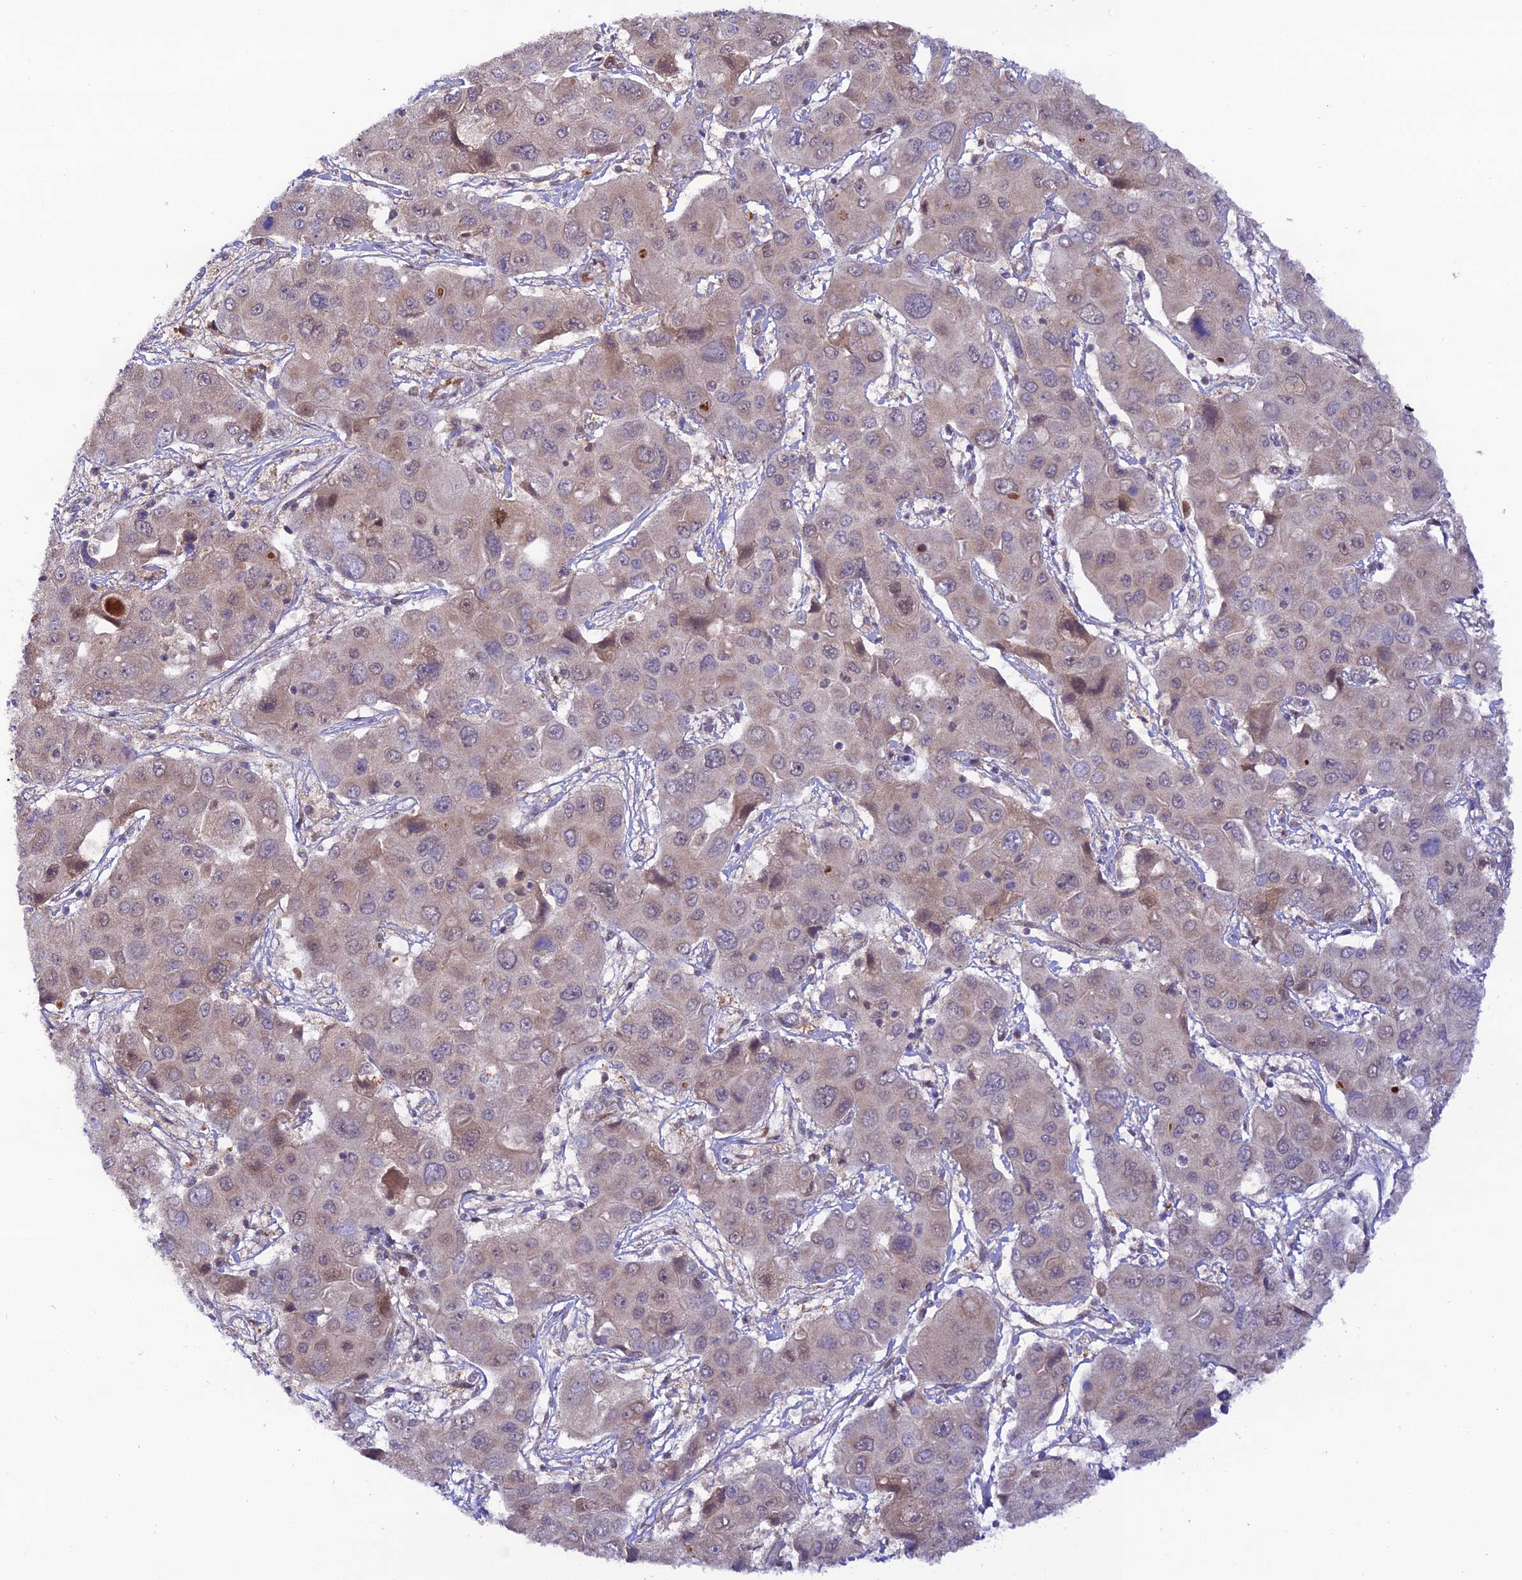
{"staining": {"intensity": "weak", "quantity": "<25%", "location": "cytoplasmic/membranous"}, "tissue": "liver cancer", "cell_type": "Tumor cells", "image_type": "cancer", "snomed": [{"axis": "morphology", "description": "Cholangiocarcinoma"}, {"axis": "topography", "description": "Liver"}], "caption": "This is an IHC photomicrograph of liver cholangiocarcinoma. There is no positivity in tumor cells.", "gene": "TRIM40", "patient": {"sex": "male", "age": 67}}